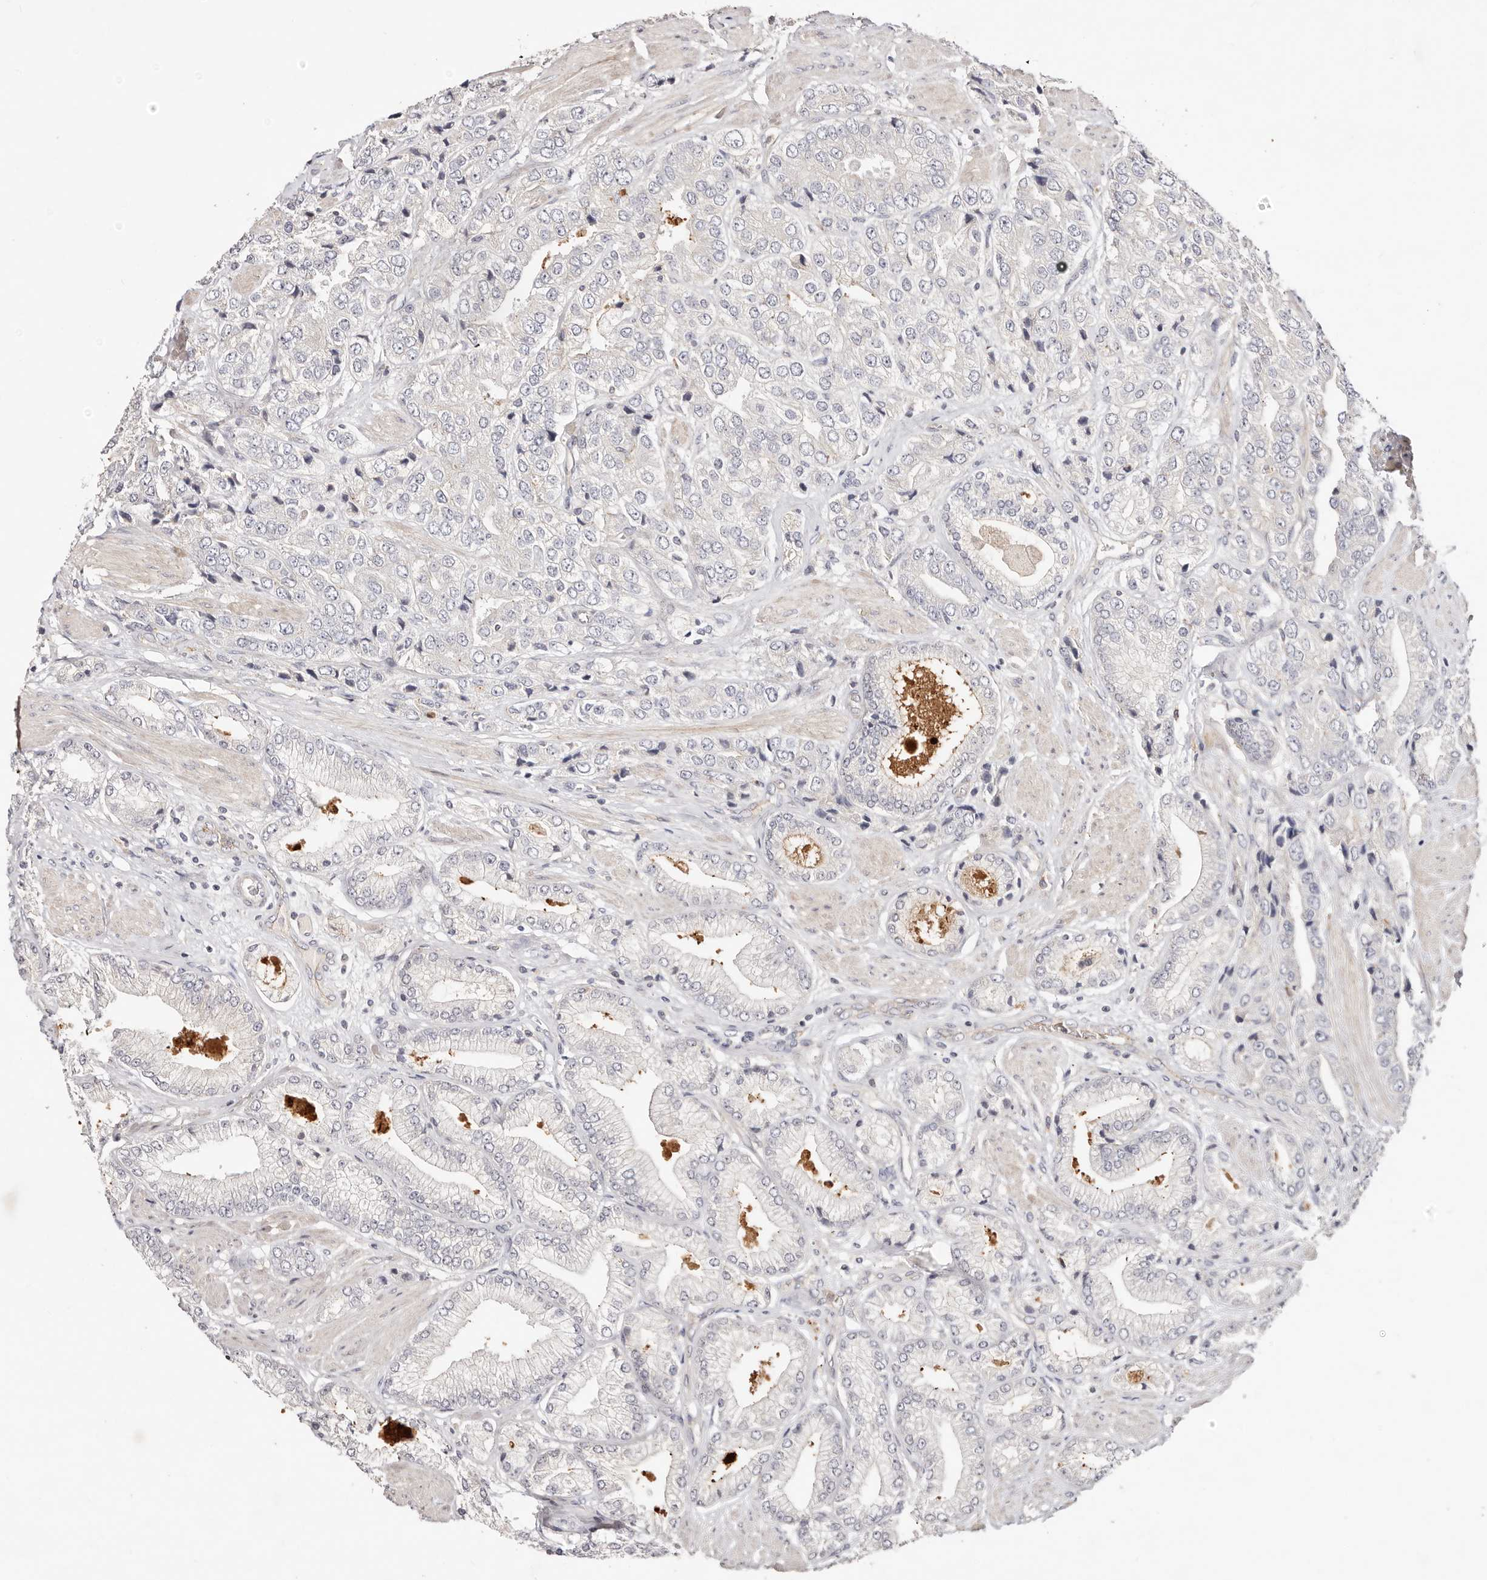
{"staining": {"intensity": "negative", "quantity": "none", "location": "none"}, "tissue": "prostate cancer", "cell_type": "Tumor cells", "image_type": "cancer", "snomed": [{"axis": "morphology", "description": "Adenocarcinoma, High grade"}, {"axis": "topography", "description": "Prostate"}], "caption": "Immunohistochemistry photomicrograph of human adenocarcinoma (high-grade) (prostate) stained for a protein (brown), which exhibits no positivity in tumor cells.", "gene": "SLC35B2", "patient": {"sex": "male", "age": 50}}